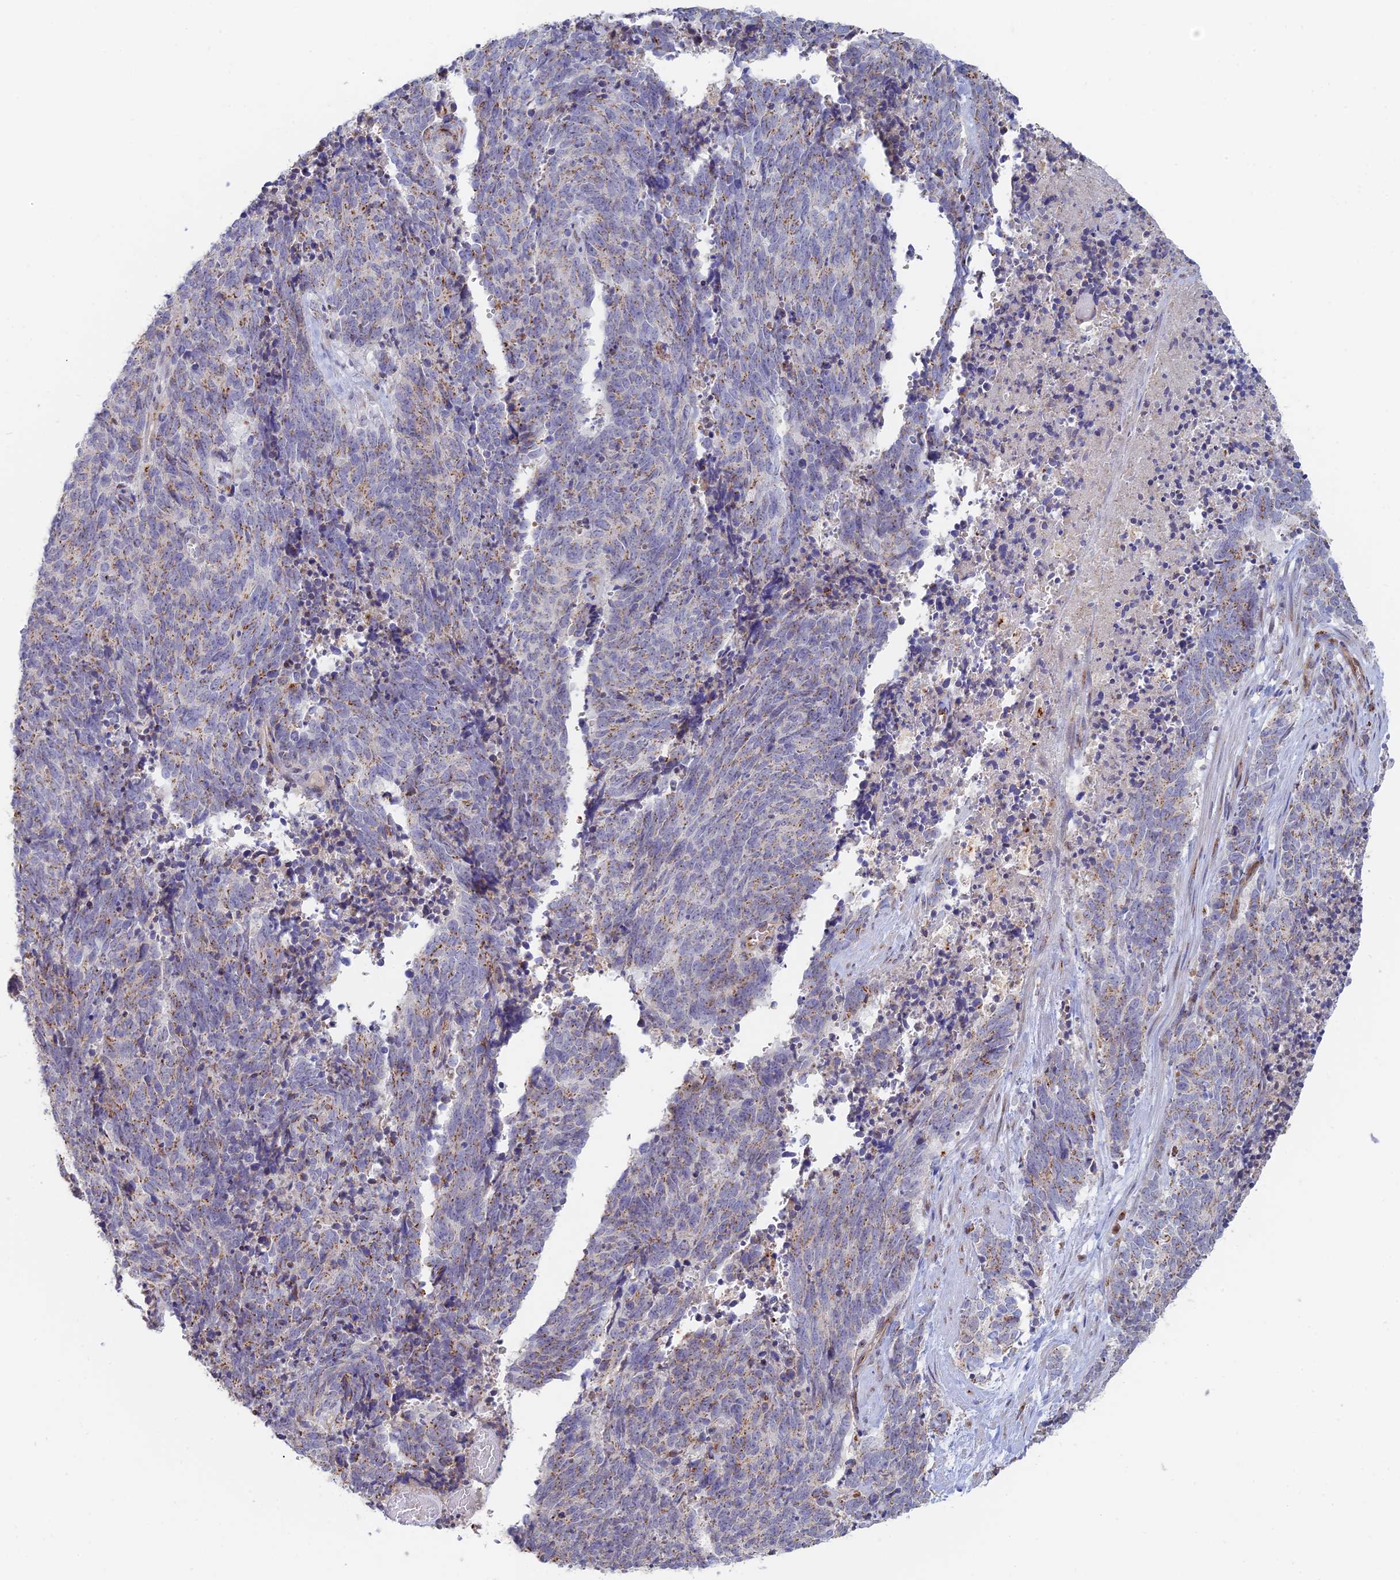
{"staining": {"intensity": "moderate", "quantity": "25%-75%", "location": "cytoplasmic/membranous"}, "tissue": "cervical cancer", "cell_type": "Tumor cells", "image_type": "cancer", "snomed": [{"axis": "morphology", "description": "Squamous cell carcinoma, NOS"}, {"axis": "topography", "description": "Cervix"}], "caption": "Immunohistochemical staining of cervical cancer shows medium levels of moderate cytoplasmic/membranous protein expression in about 25%-75% of tumor cells. The staining is performed using DAB (3,3'-diaminobenzidine) brown chromogen to label protein expression. The nuclei are counter-stained blue using hematoxylin.", "gene": "HS2ST1", "patient": {"sex": "female", "age": 29}}